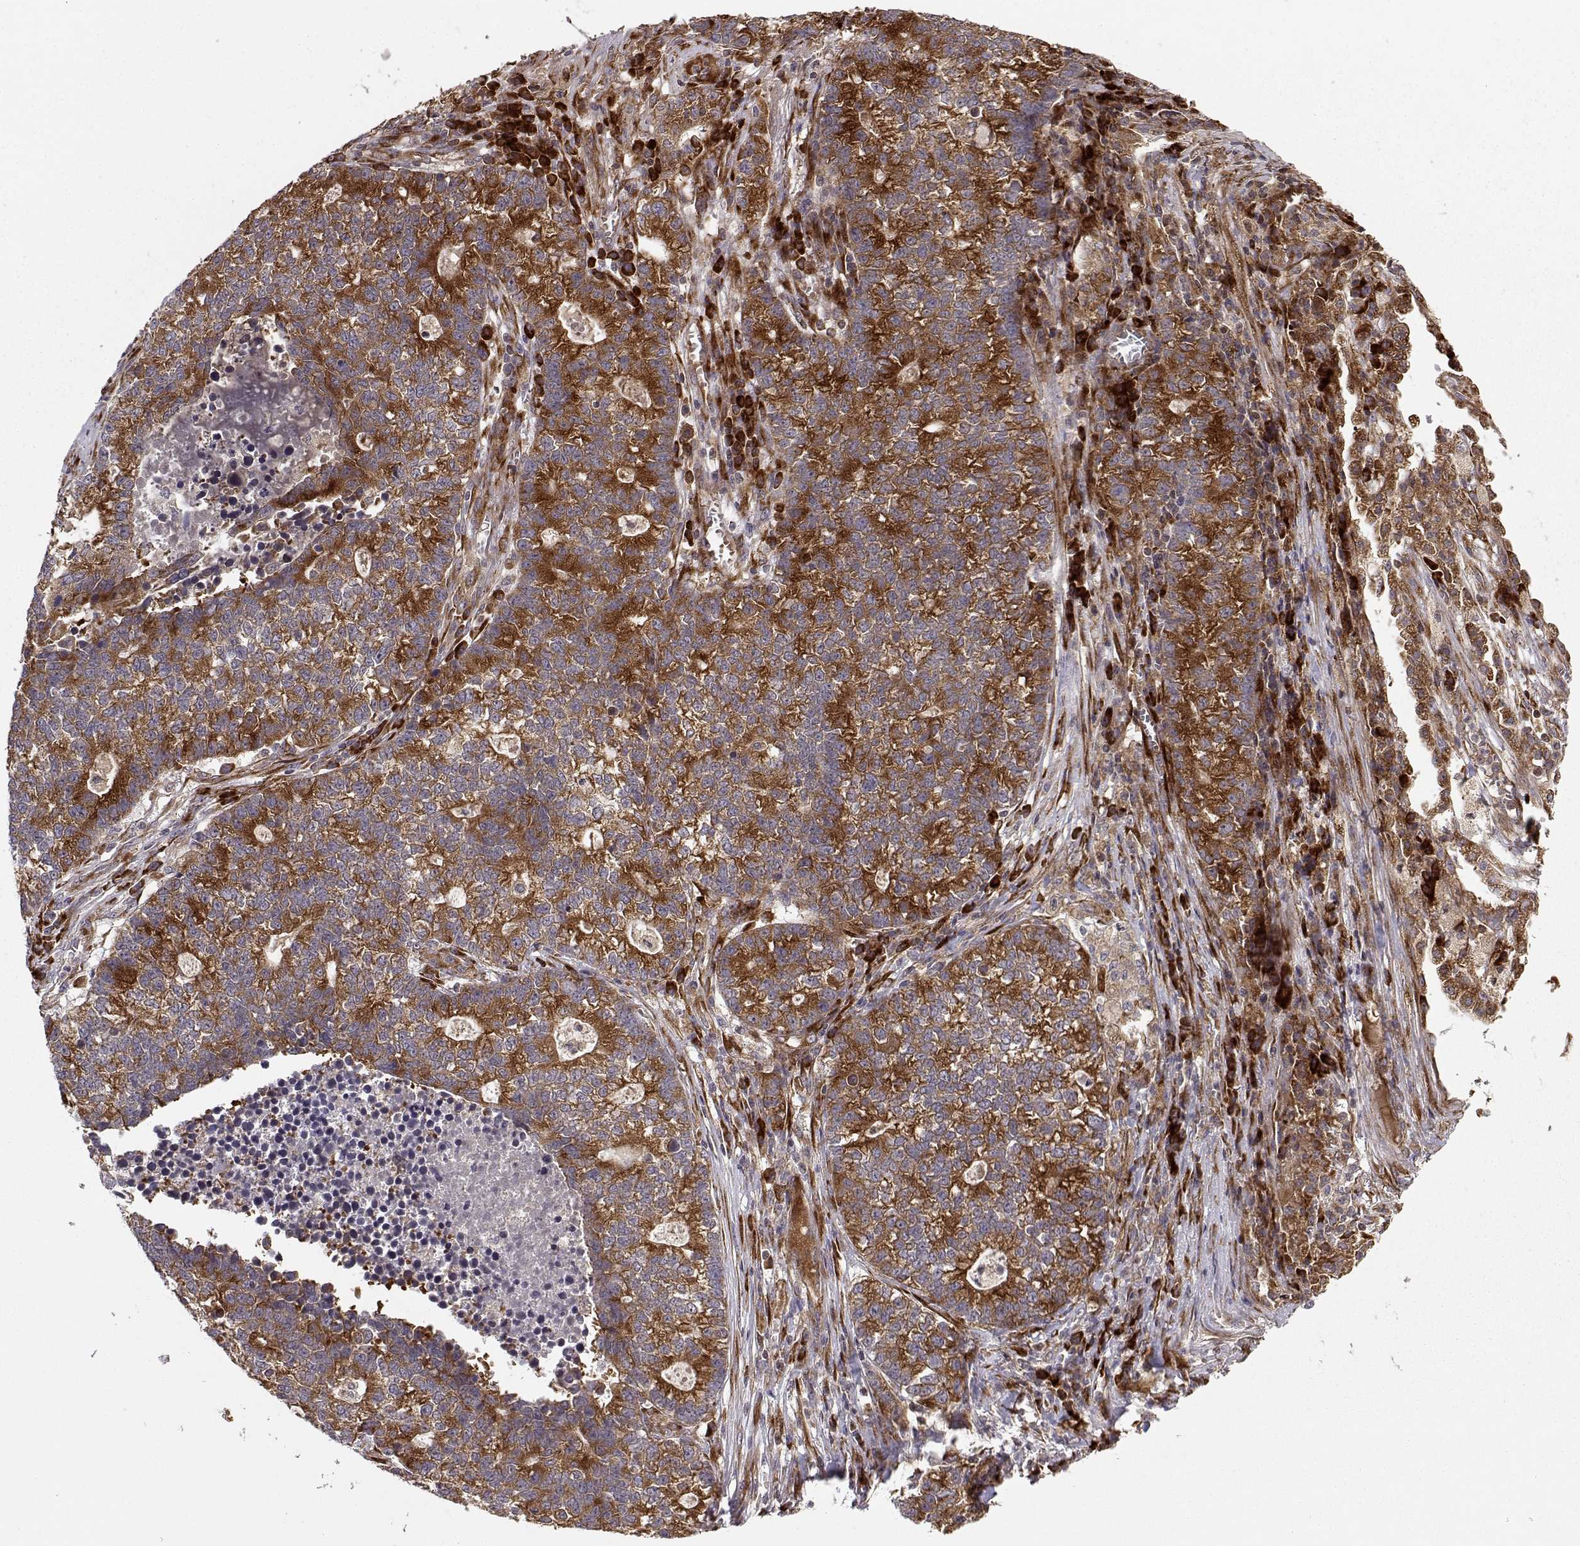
{"staining": {"intensity": "strong", "quantity": ">75%", "location": "cytoplasmic/membranous"}, "tissue": "lung cancer", "cell_type": "Tumor cells", "image_type": "cancer", "snomed": [{"axis": "morphology", "description": "Adenocarcinoma, NOS"}, {"axis": "topography", "description": "Lung"}], "caption": "Protein expression analysis of human lung cancer reveals strong cytoplasmic/membranous positivity in about >75% of tumor cells.", "gene": "RPL31", "patient": {"sex": "male", "age": 57}}